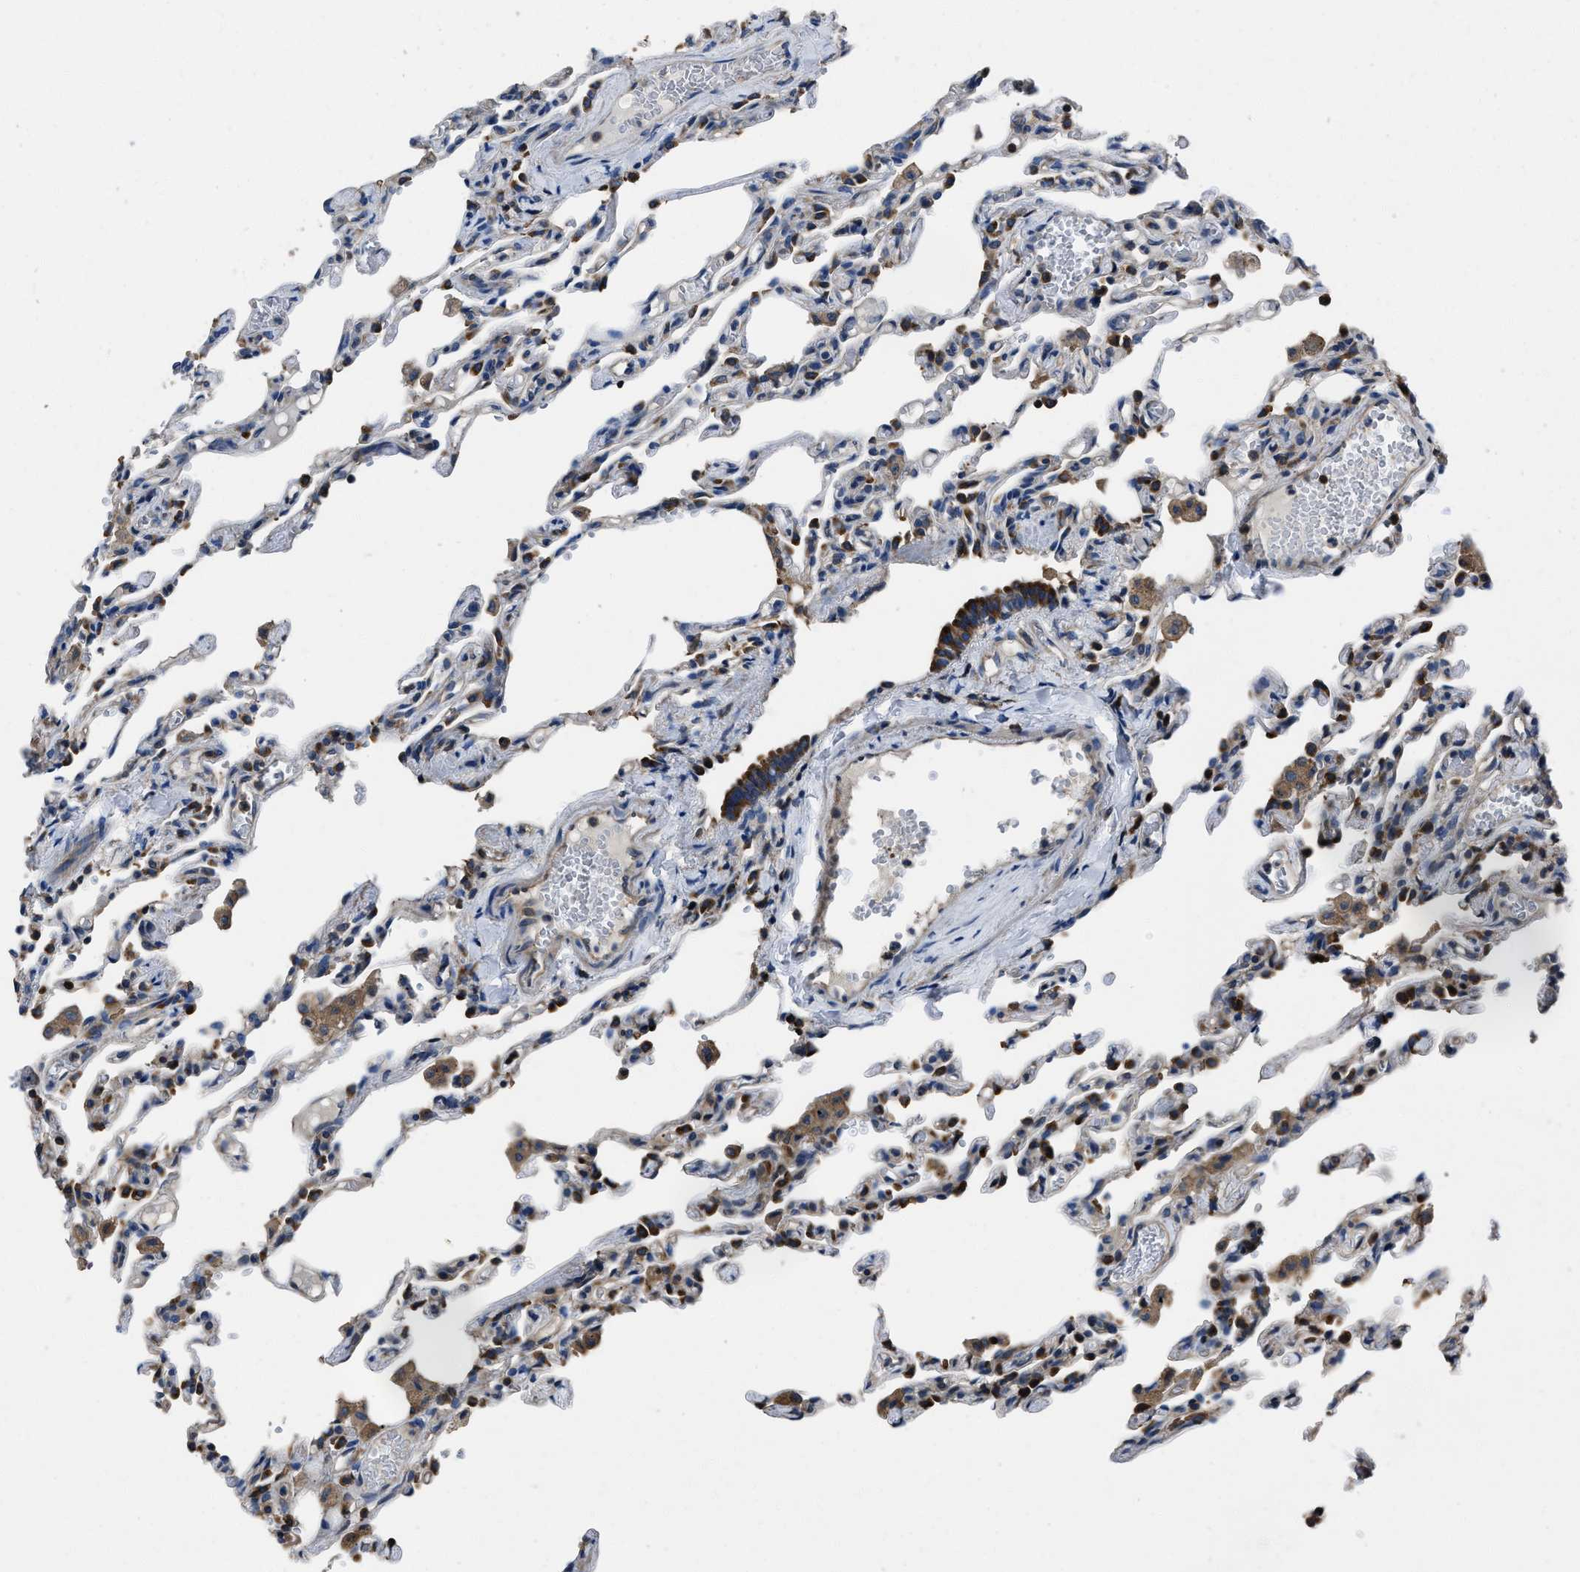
{"staining": {"intensity": "moderate", "quantity": "25%-75%", "location": "cytoplasmic/membranous"}, "tissue": "lung", "cell_type": "Alveolar cells", "image_type": "normal", "snomed": [{"axis": "morphology", "description": "Normal tissue, NOS"}, {"axis": "topography", "description": "Lung"}], "caption": "Immunohistochemical staining of benign human lung exhibits moderate cytoplasmic/membranous protein staining in about 25%-75% of alveolar cells.", "gene": "YARS1", "patient": {"sex": "male", "age": 21}}